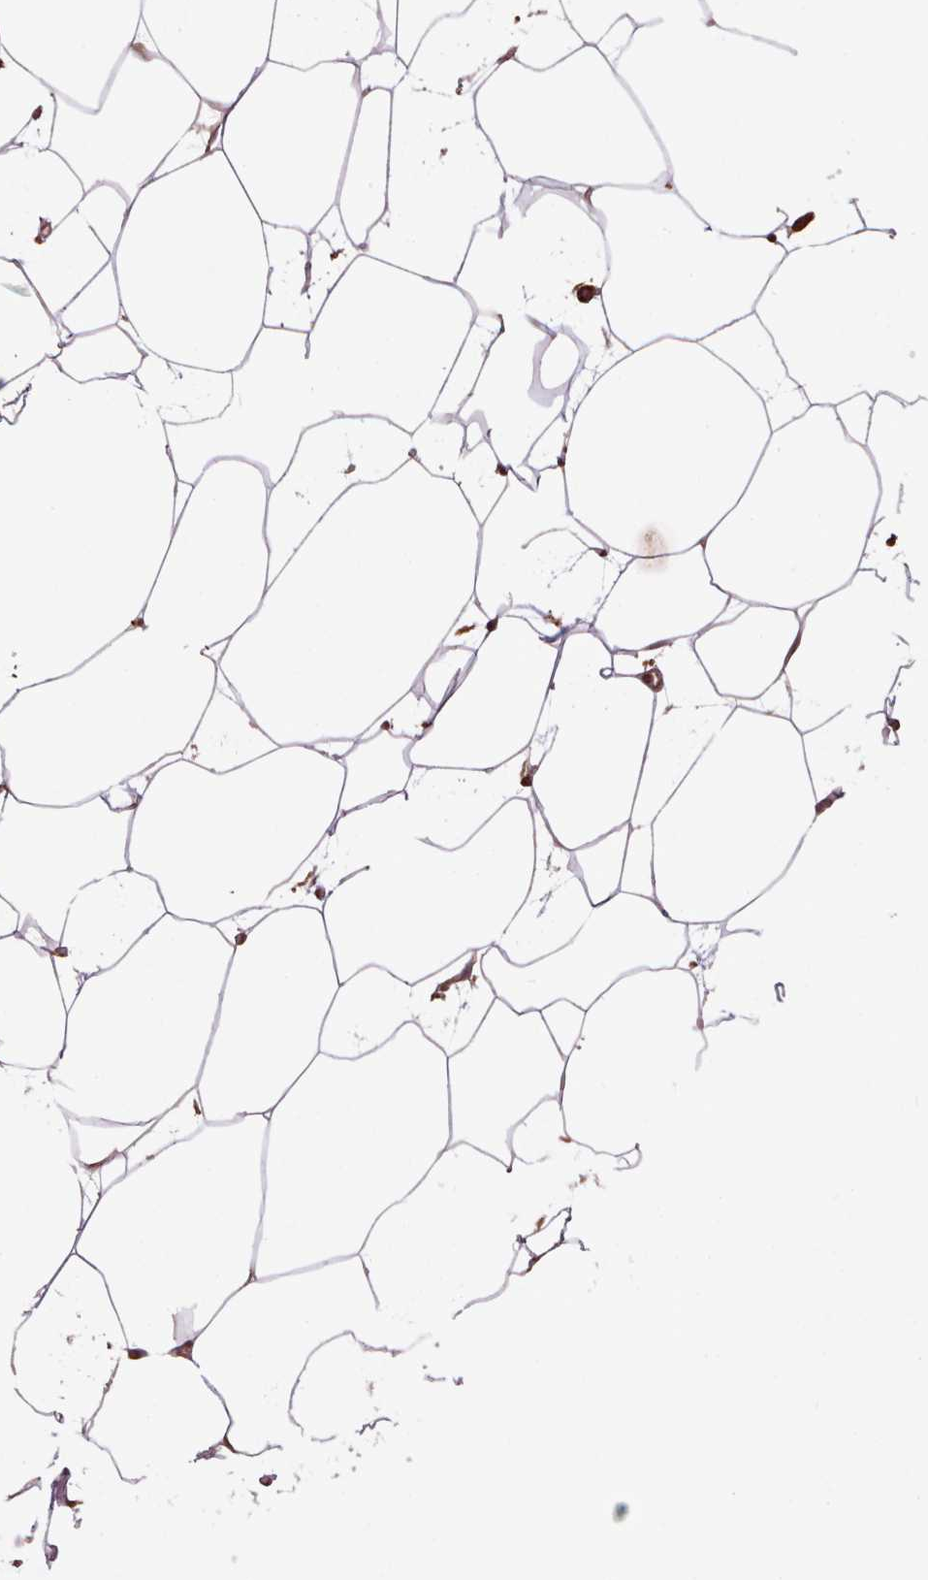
{"staining": {"intensity": "moderate", "quantity": ">75%", "location": "cytoplasmic/membranous"}, "tissue": "adipose tissue", "cell_type": "Adipocytes", "image_type": "normal", "snomed": [{"axis": "morphology", "description": "Normal tissue, NOS"}, {"axis": "topography", "description": "Adipose tissue"}], "caption": "Immunohistochemistry staining of unremarkable adipose tissue, which demonstrates medium levels of moderate cytoplasmic/membranous positivity in approximately >75% of adipocytes indicating moderate cytoplasmic/membranous protein expression. The staining was performed using DAB (brown) for protein detection and nuclei were counterstained in hematoxylin (blue).", "gene": "WASHC2A", "patient": {"sex": "female", "age": 37}}